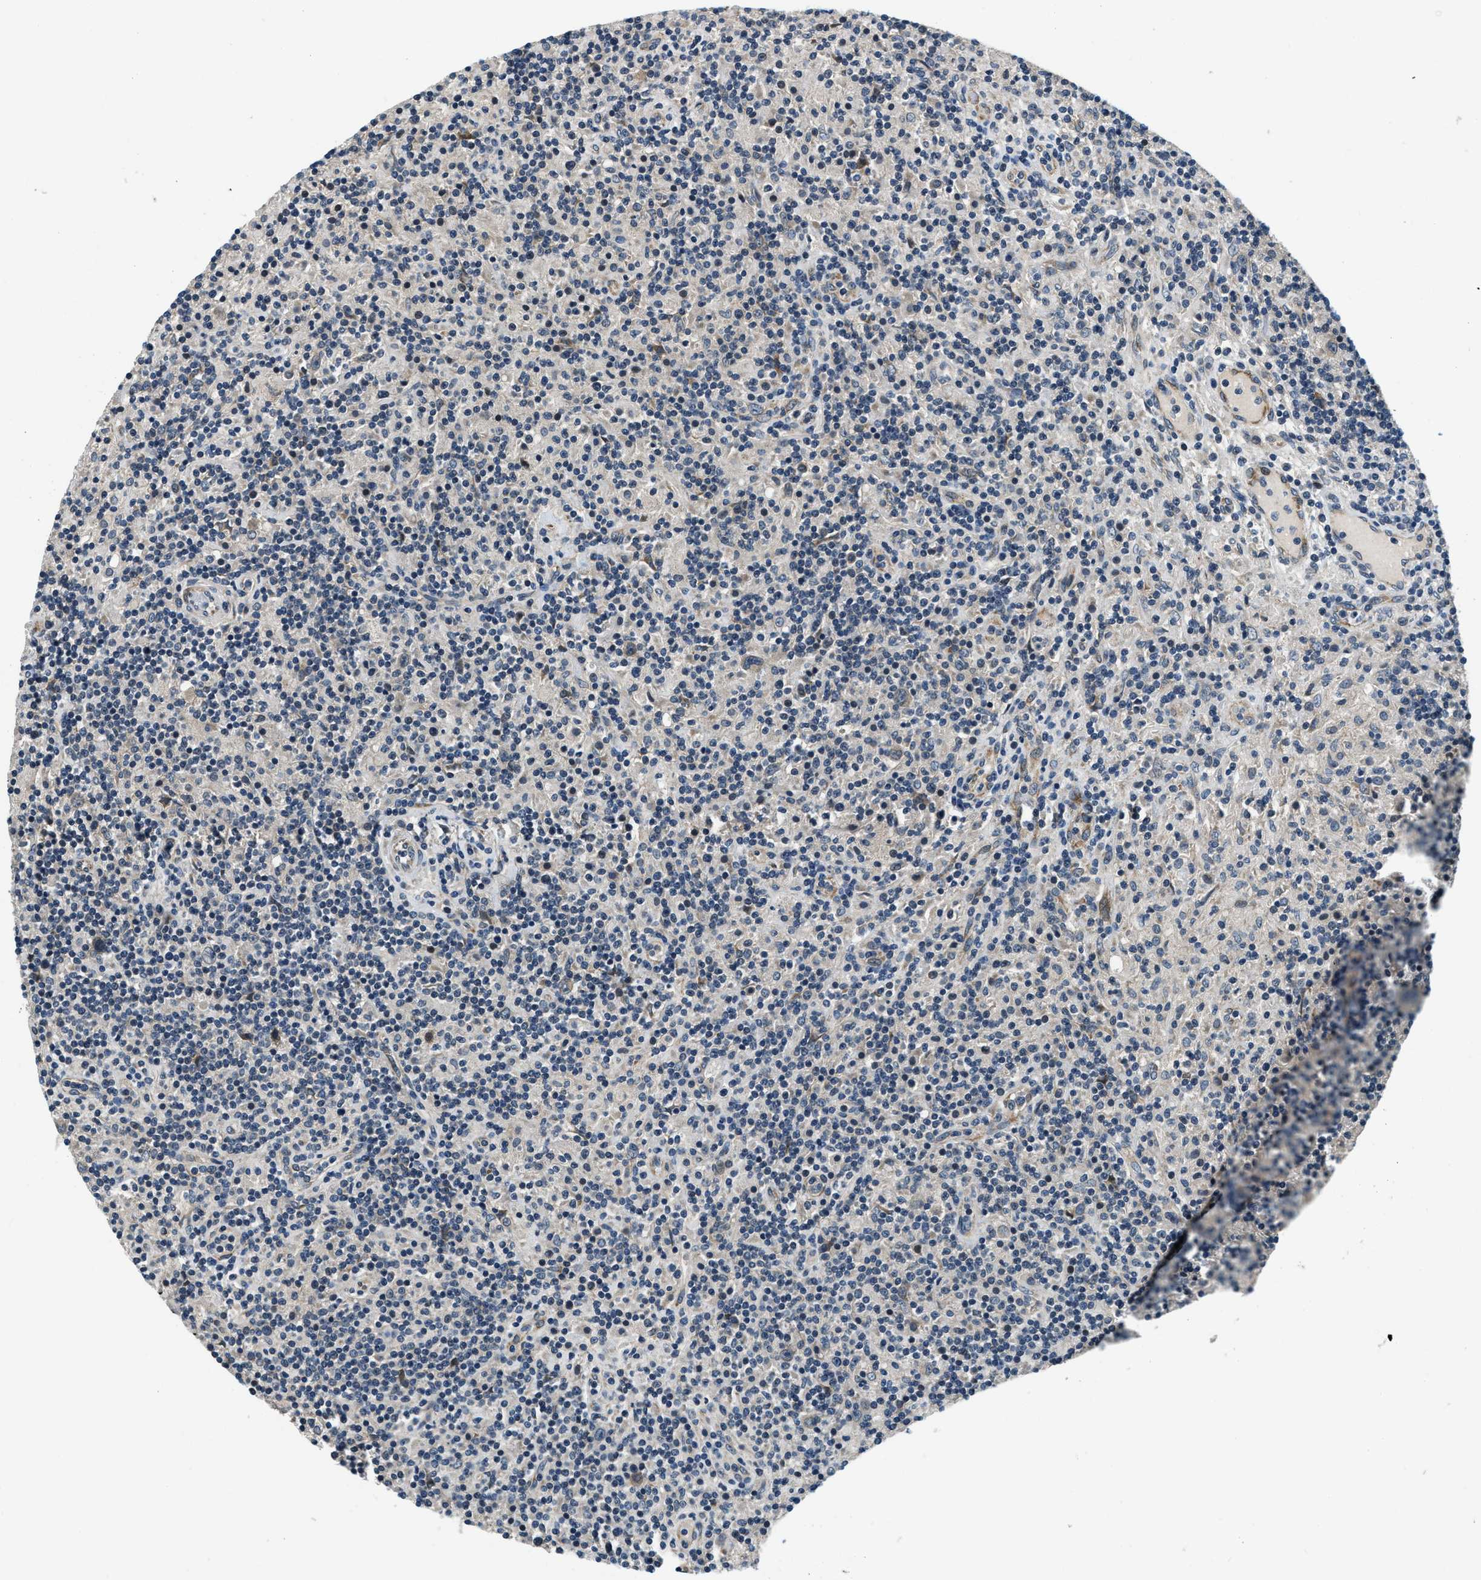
{"staining": {"intensity": "negative", "quantity": "none", "location": "none"}, "tissue": "lymphoma", "cell_type": "Tumor cells", "image_type": "cancer", "snomed": [{"axis": "morphology", "description": "Hodgkin's disease, NOS"}, {"axis": "topography", "description": "Lymph node"}], "caption": "This is a photomicrograph of immunohistochemistry staining of lymphoma, which shows no staining in tumor cells. (DAB IHC, high magnification).", "gene": "YAE1", "patient": {"sex": "male", "age": 70}}